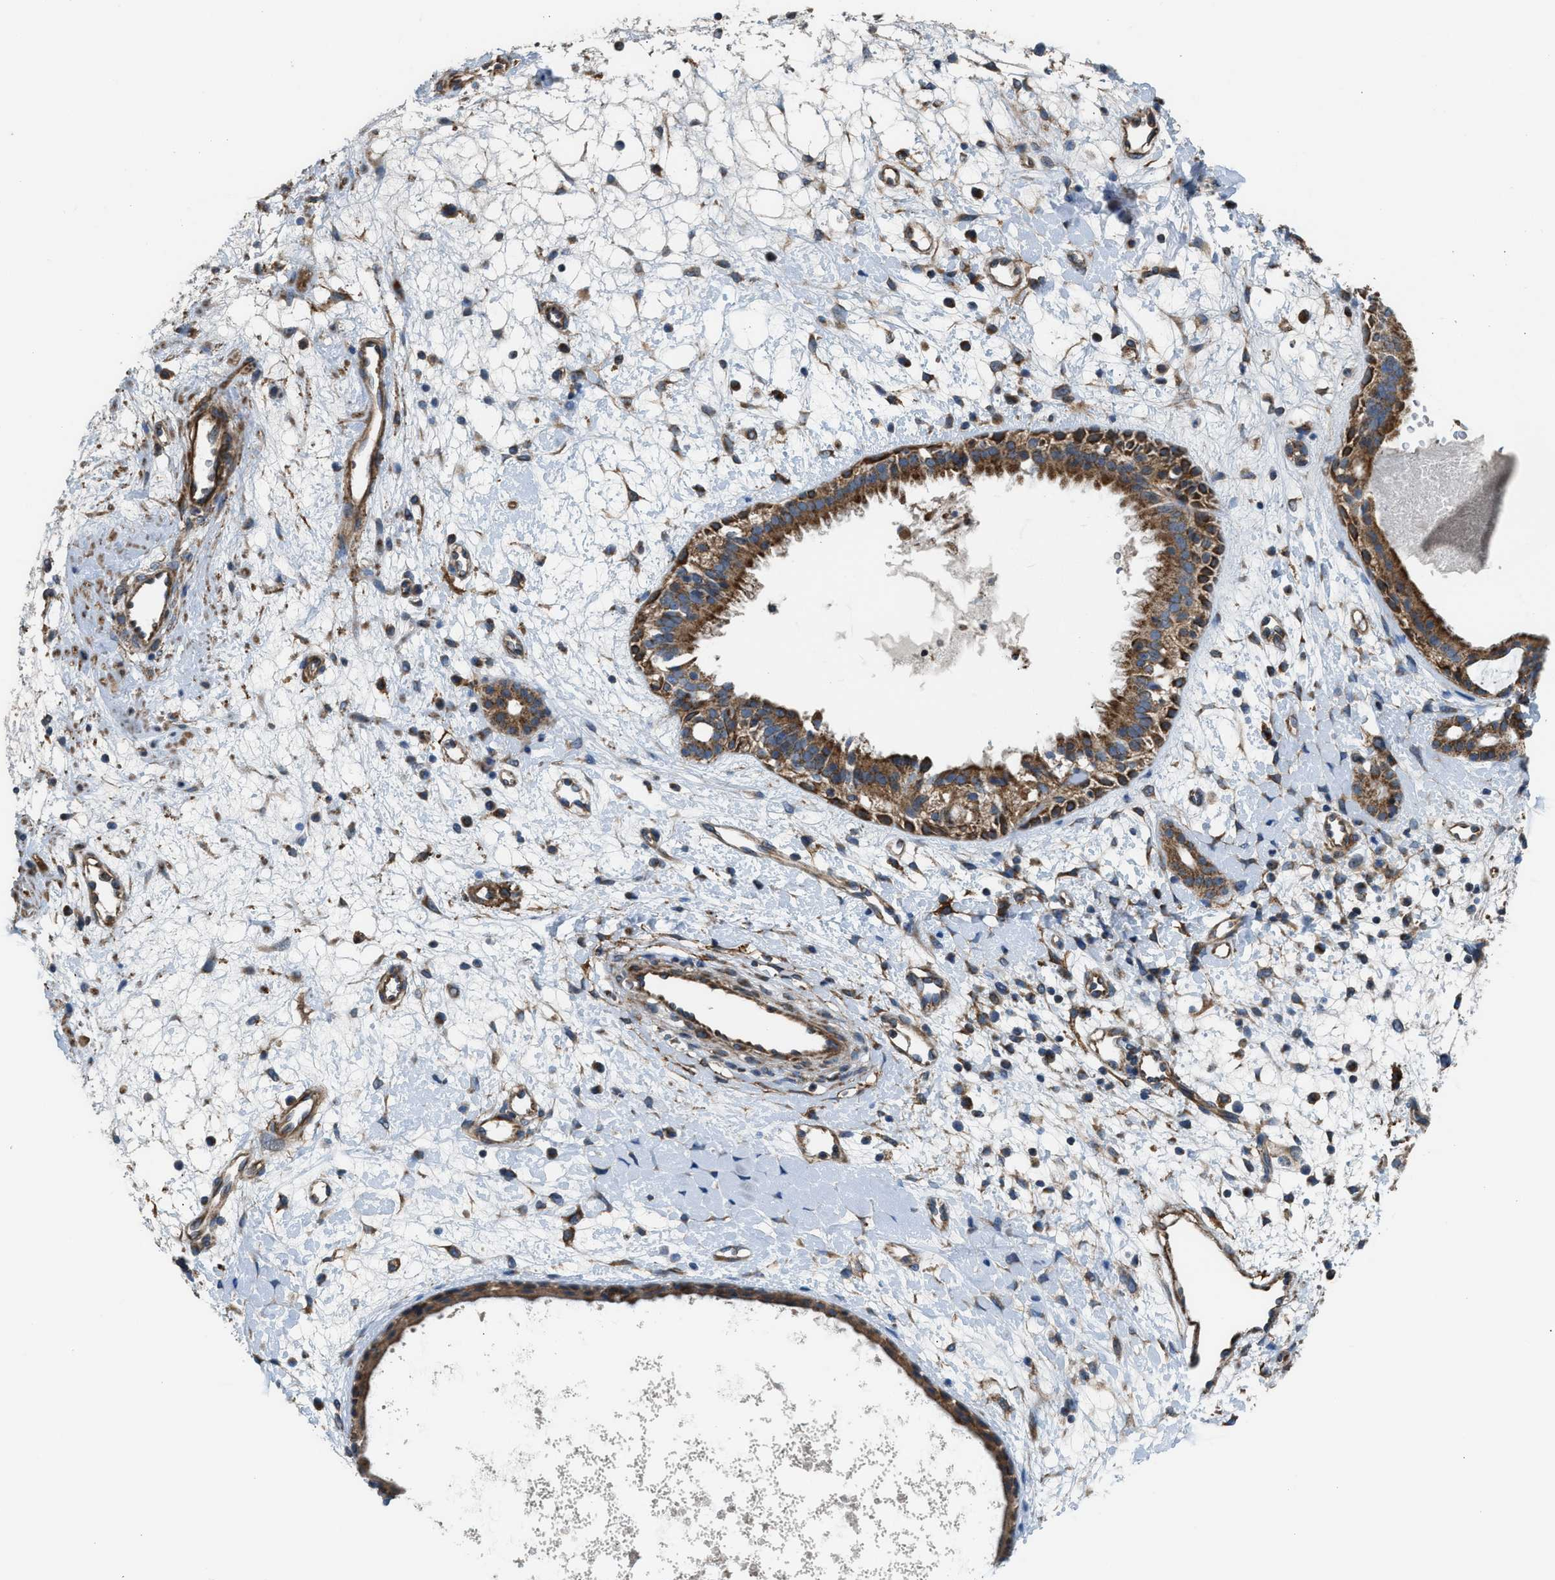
{"staining": {"intensity": "moderate", "quantity": ">75%", "location": "cytoplasmic/membranous"}, "tissue": "nasopharynx", "cell_type": "Respiratory epithelial cells", "image_type": "normal", "snomed": [{"axis": "morphology", "description": "Normal tissue, NOS"}, {"axis": "topography", "description": "Nasopharynx"}], "caption": "Respiratory epithelial cells reveal moderate cytoplasmic/membranous staining in approximately >75% of cells in normal nasopharynx. (brown staining indicates protein expression, while blue staining denotes nuclei).", "gene": "SLC10A3", "patient": {"sex": "male", "age": 22}}